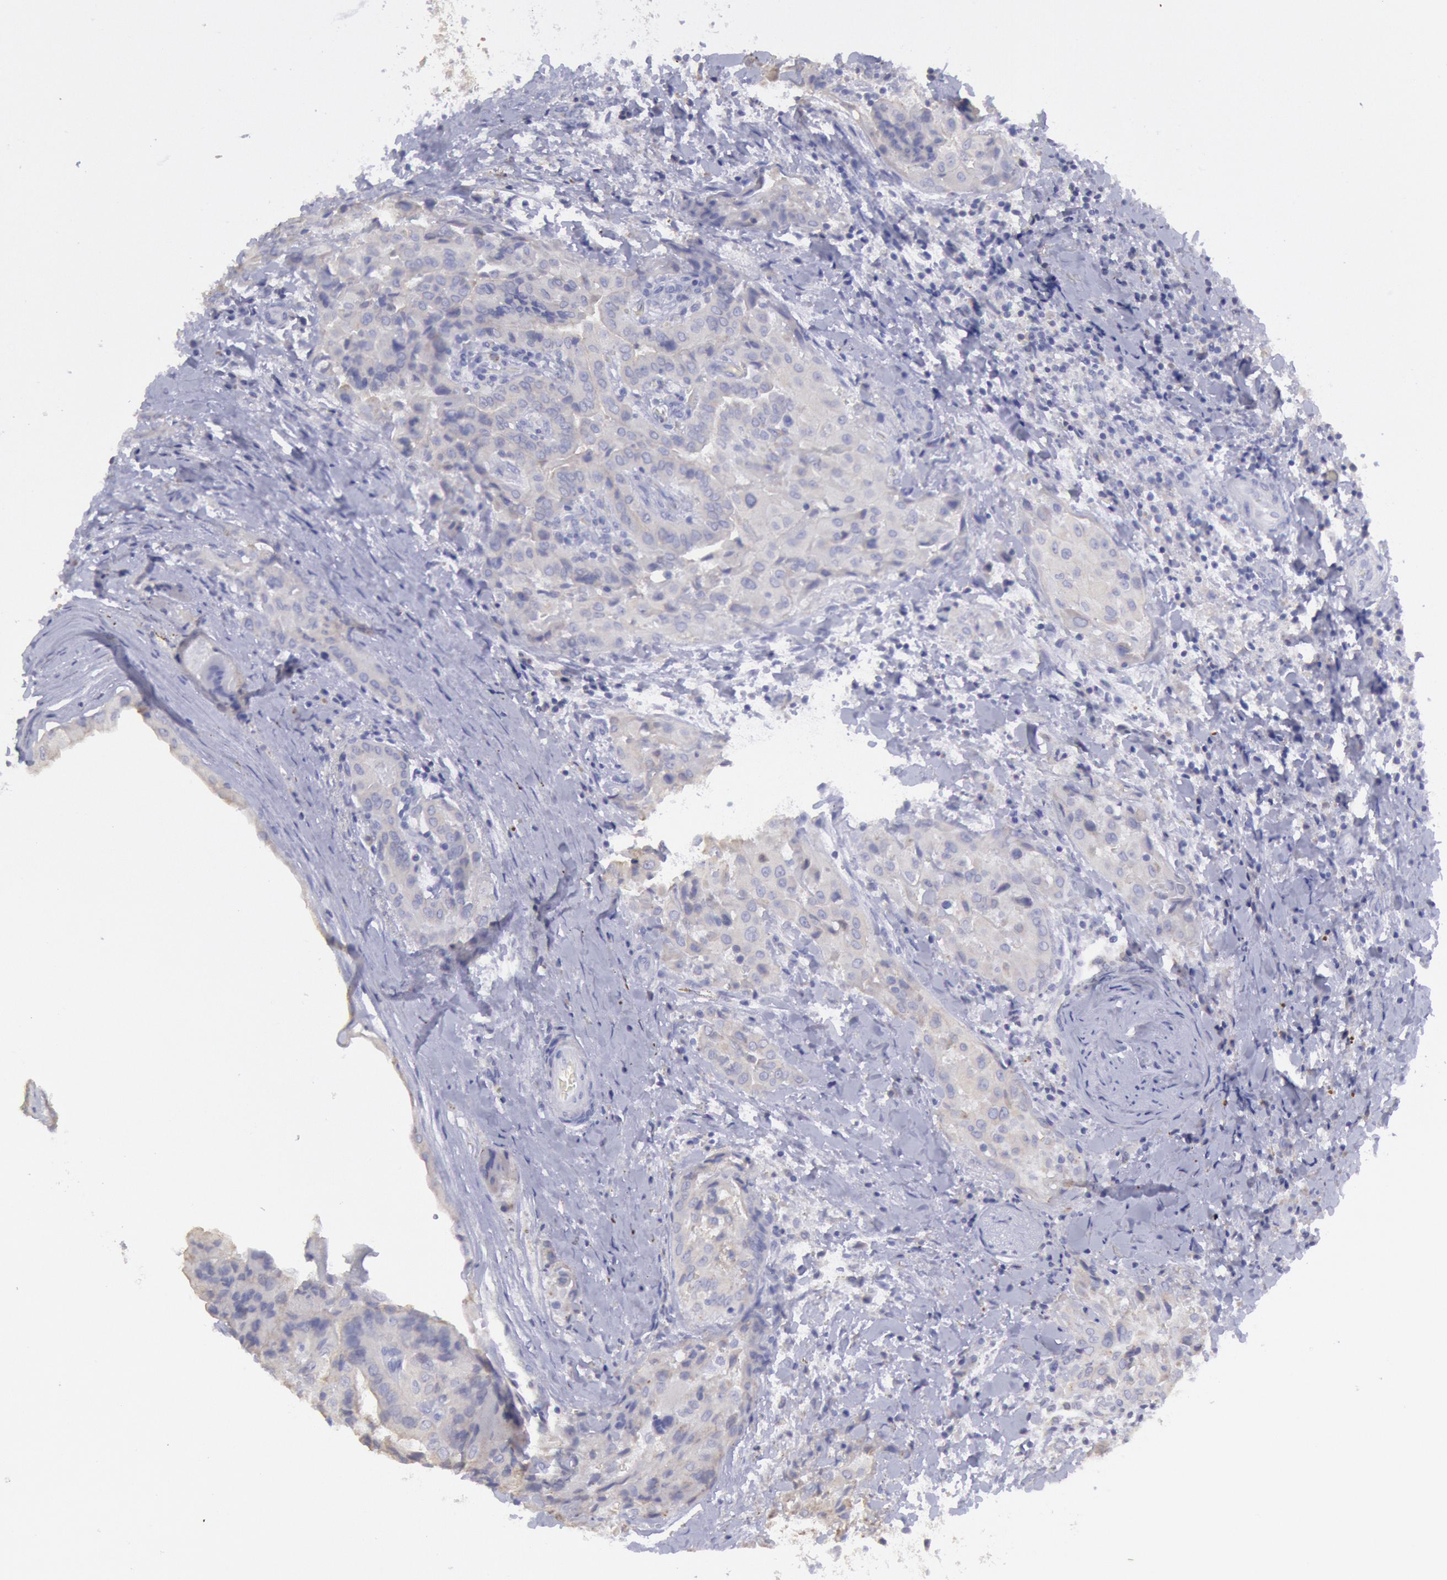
{"staining": {"intensity": "negative", "quantity": "none", "location": "none"}, "tissue": "thyroid cancer", "cell_type": "Tumor cells", "image_type": "cancer", "snomed": [{"axis": "morphology", "description": "Papillary adenocarcinoma, NOS"}, {"axis": "topography", "description": "Thyroid gland"}], "caption": "Tumor cells are negative for protein expression in human thyroid cancer.", "gene": "MYH7", "patient": {"sex": "female", "age": 71}}